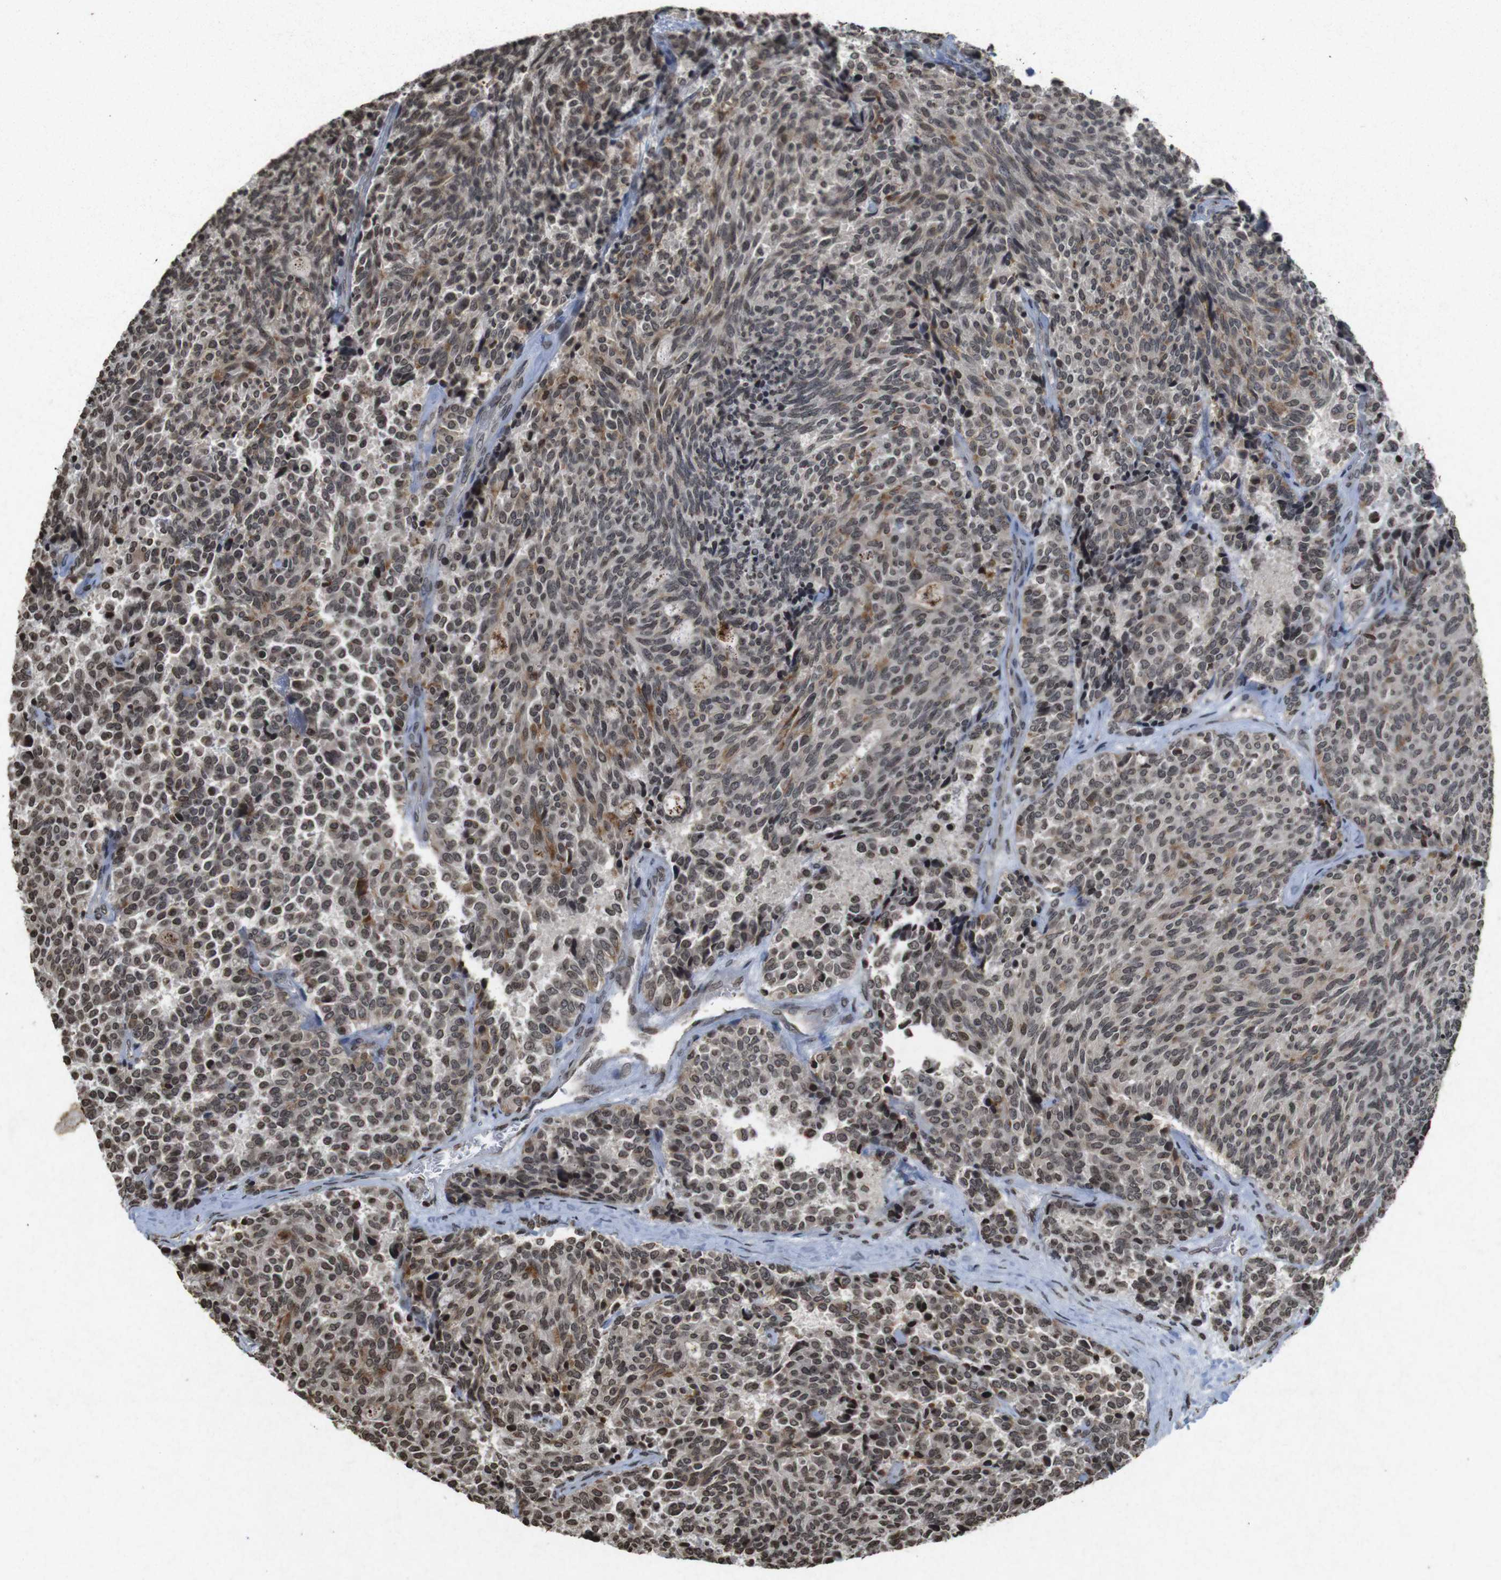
{"staining": {"intensity": "strong", "quantity": ">75%", "location": "cytoplasmic/membranous,nuclear"}, "tissue": "carcinoid", "cell_type": "Tumor cells", "image_type": "cancer", "snomed": [{"axis": "morphology", "description": "Carcinoid, malignant, NOS"}, {"axis": "topography", "description": "Pancreas"}], "caption": "DAB (3,3'-diaminobenzidine) immunohistochemical staining of carcinoid (malignant) exhibits strong cytoplasmic/membranous and nuclear protein staining in approximately >75% of tumor cells.", "gene": "FOXA3", "patient": {"sex": "female", "age": 54}}